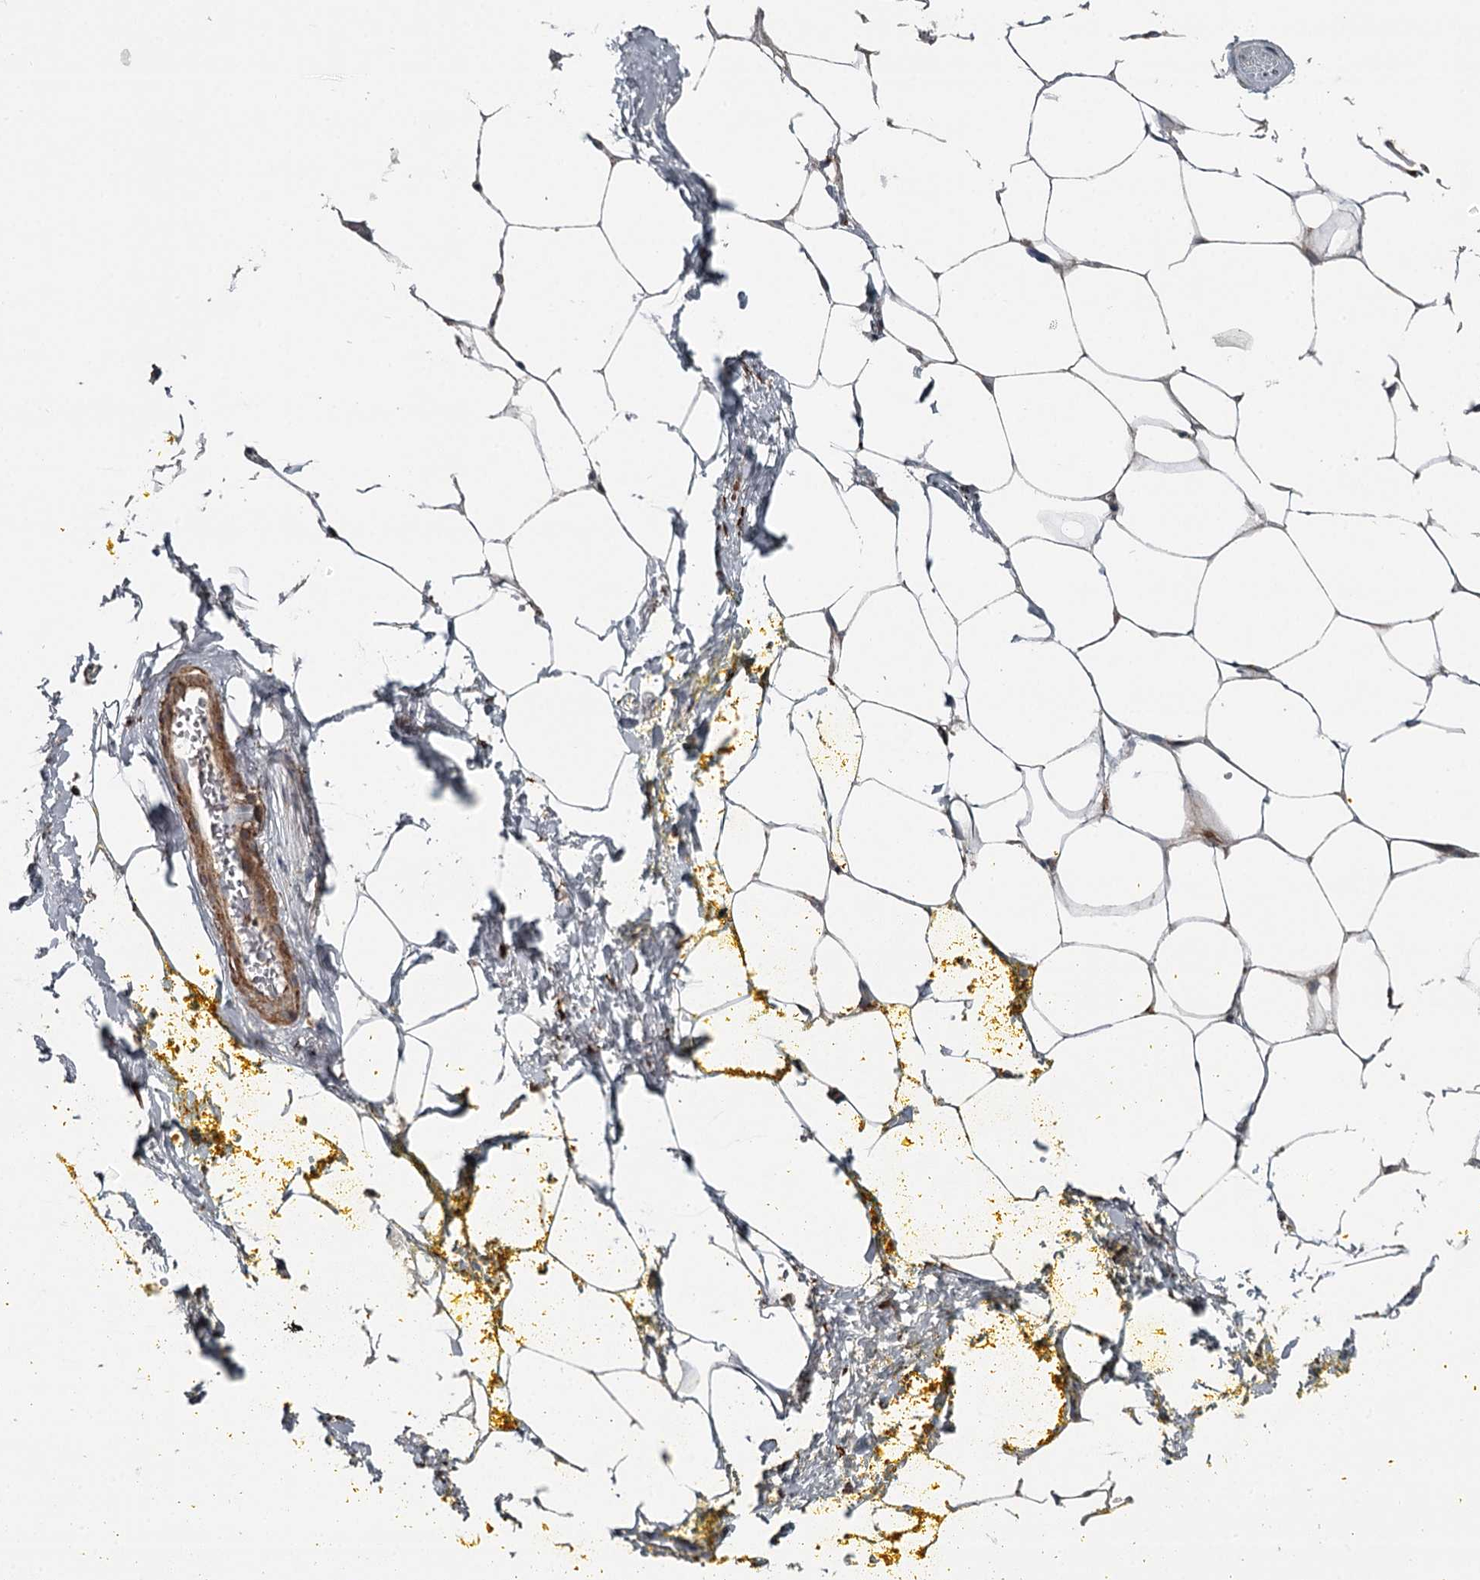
{"staining": {"intensity": "negative", "quantity": "none", "location": "none"}, "tissue": "adipose tissue", "cell_type": "Adipocytes", "image_type": "normal", "snomed": [{"axis": "morphology", "description": "Normal tissue, NOS"}, {"axis": "morphology", "description": "Adenocarcinoma, Low grade"}, {"axis": "topography", "description": "Prostate"}, {"axis": "topography", "description": "Peripheral nerve tissue"}], "caption": "Immunohistochemistry (IHC) histopathology image of benign adipose tissue: adipose tissue stained with DAB displays no significant protein staining in adipocytes.", "gene": "RASSF8", "patient": {"sex": "male", "age": 63}}